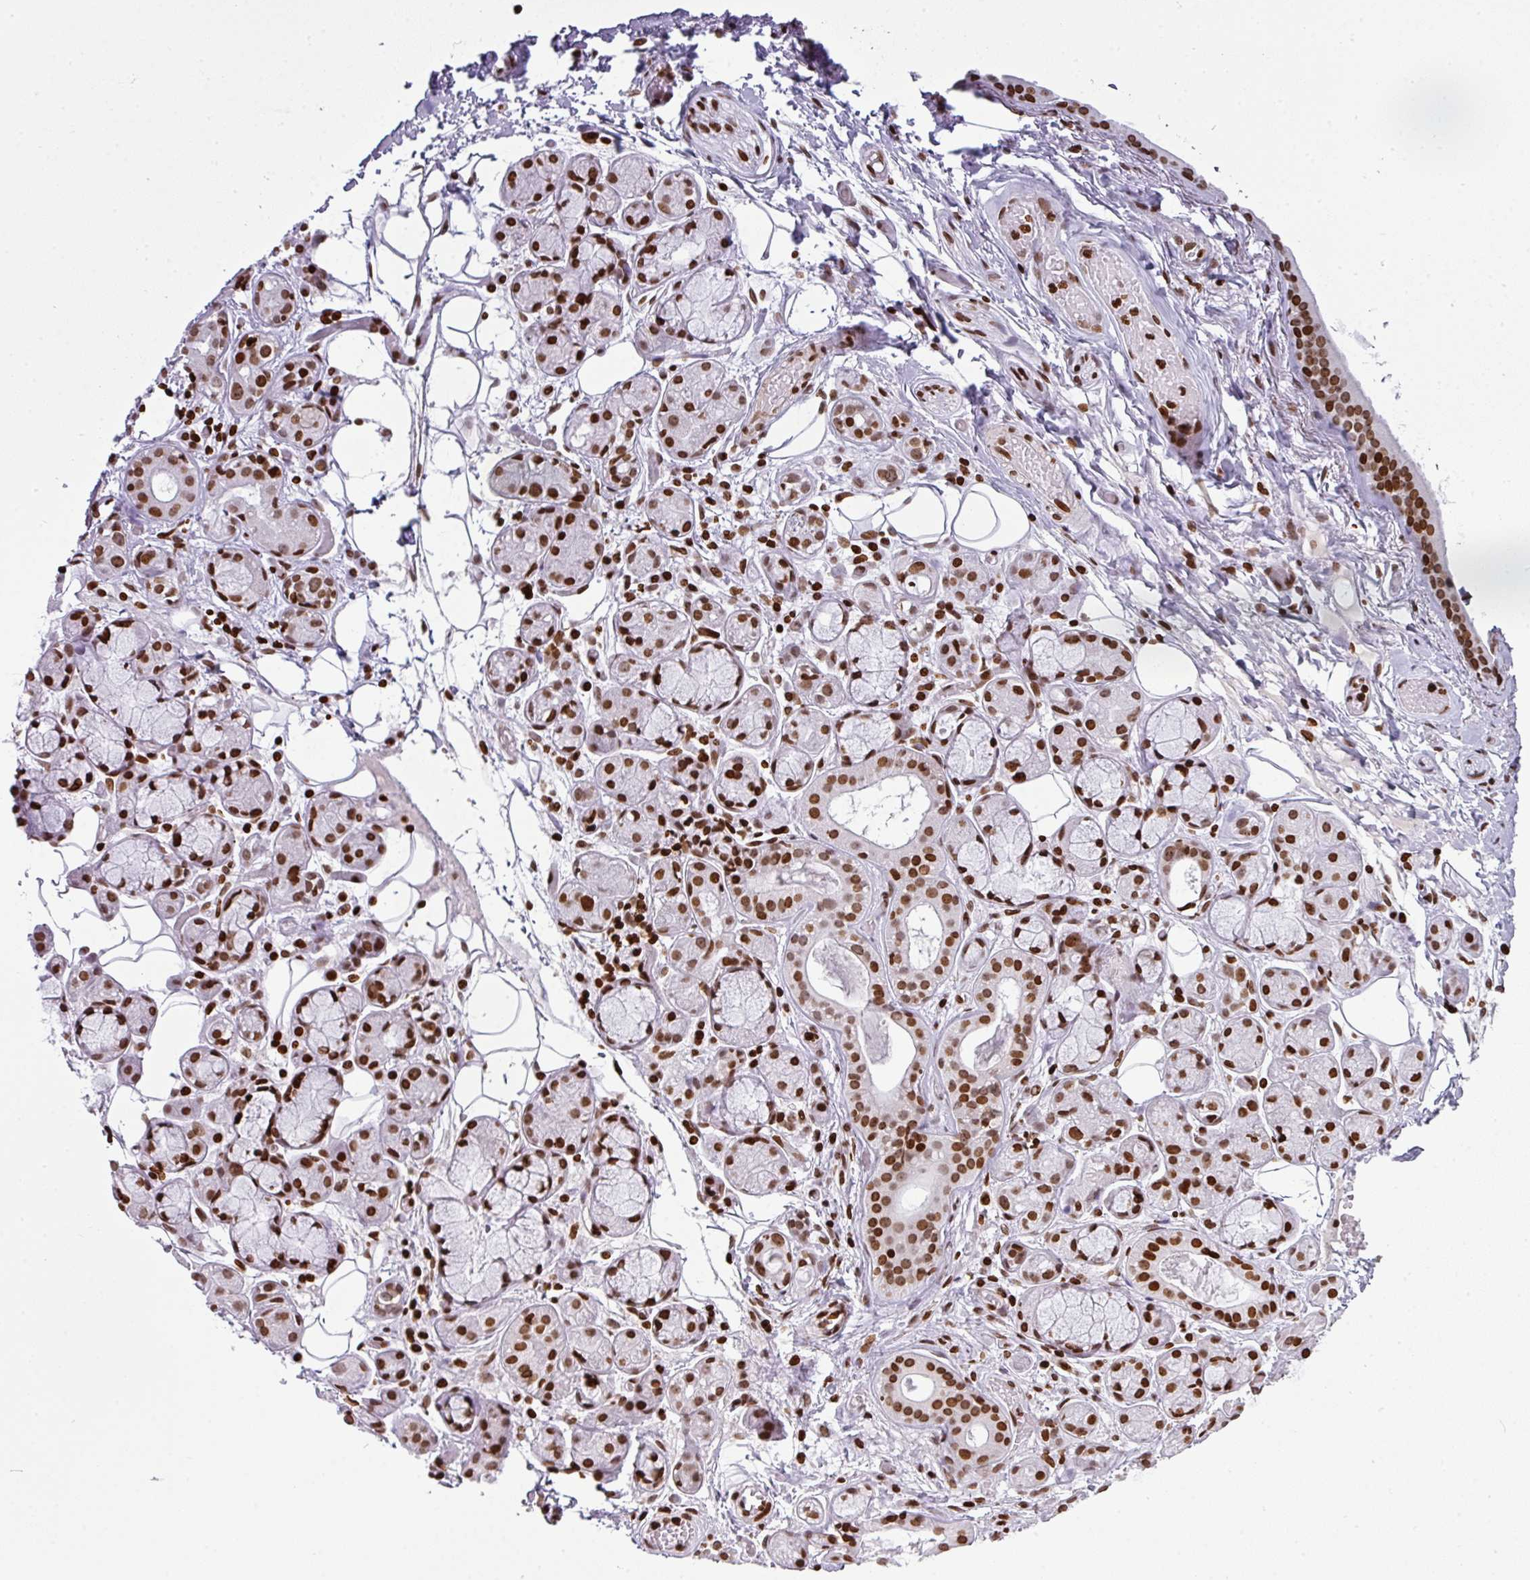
{"staining": {"intensity": "strong", "quantity": ">75%", "location": "nuclear"}, "tissue": "salivary gland", "cell_type": "Glandular cells", "image_type": "normal", "snomed": [{"axis": "morphology", "description": "Normal tissue, NOS"}, {"axis": "topography", "description": "Salivary gland"}], "caption": "Protein expression analysis of unremarkable human salivary gland reveals strong nuclear positivity in about >75% of glandular cells.", "gene": "RASL11A", "patient": {"sex": "male", "age": 82}}